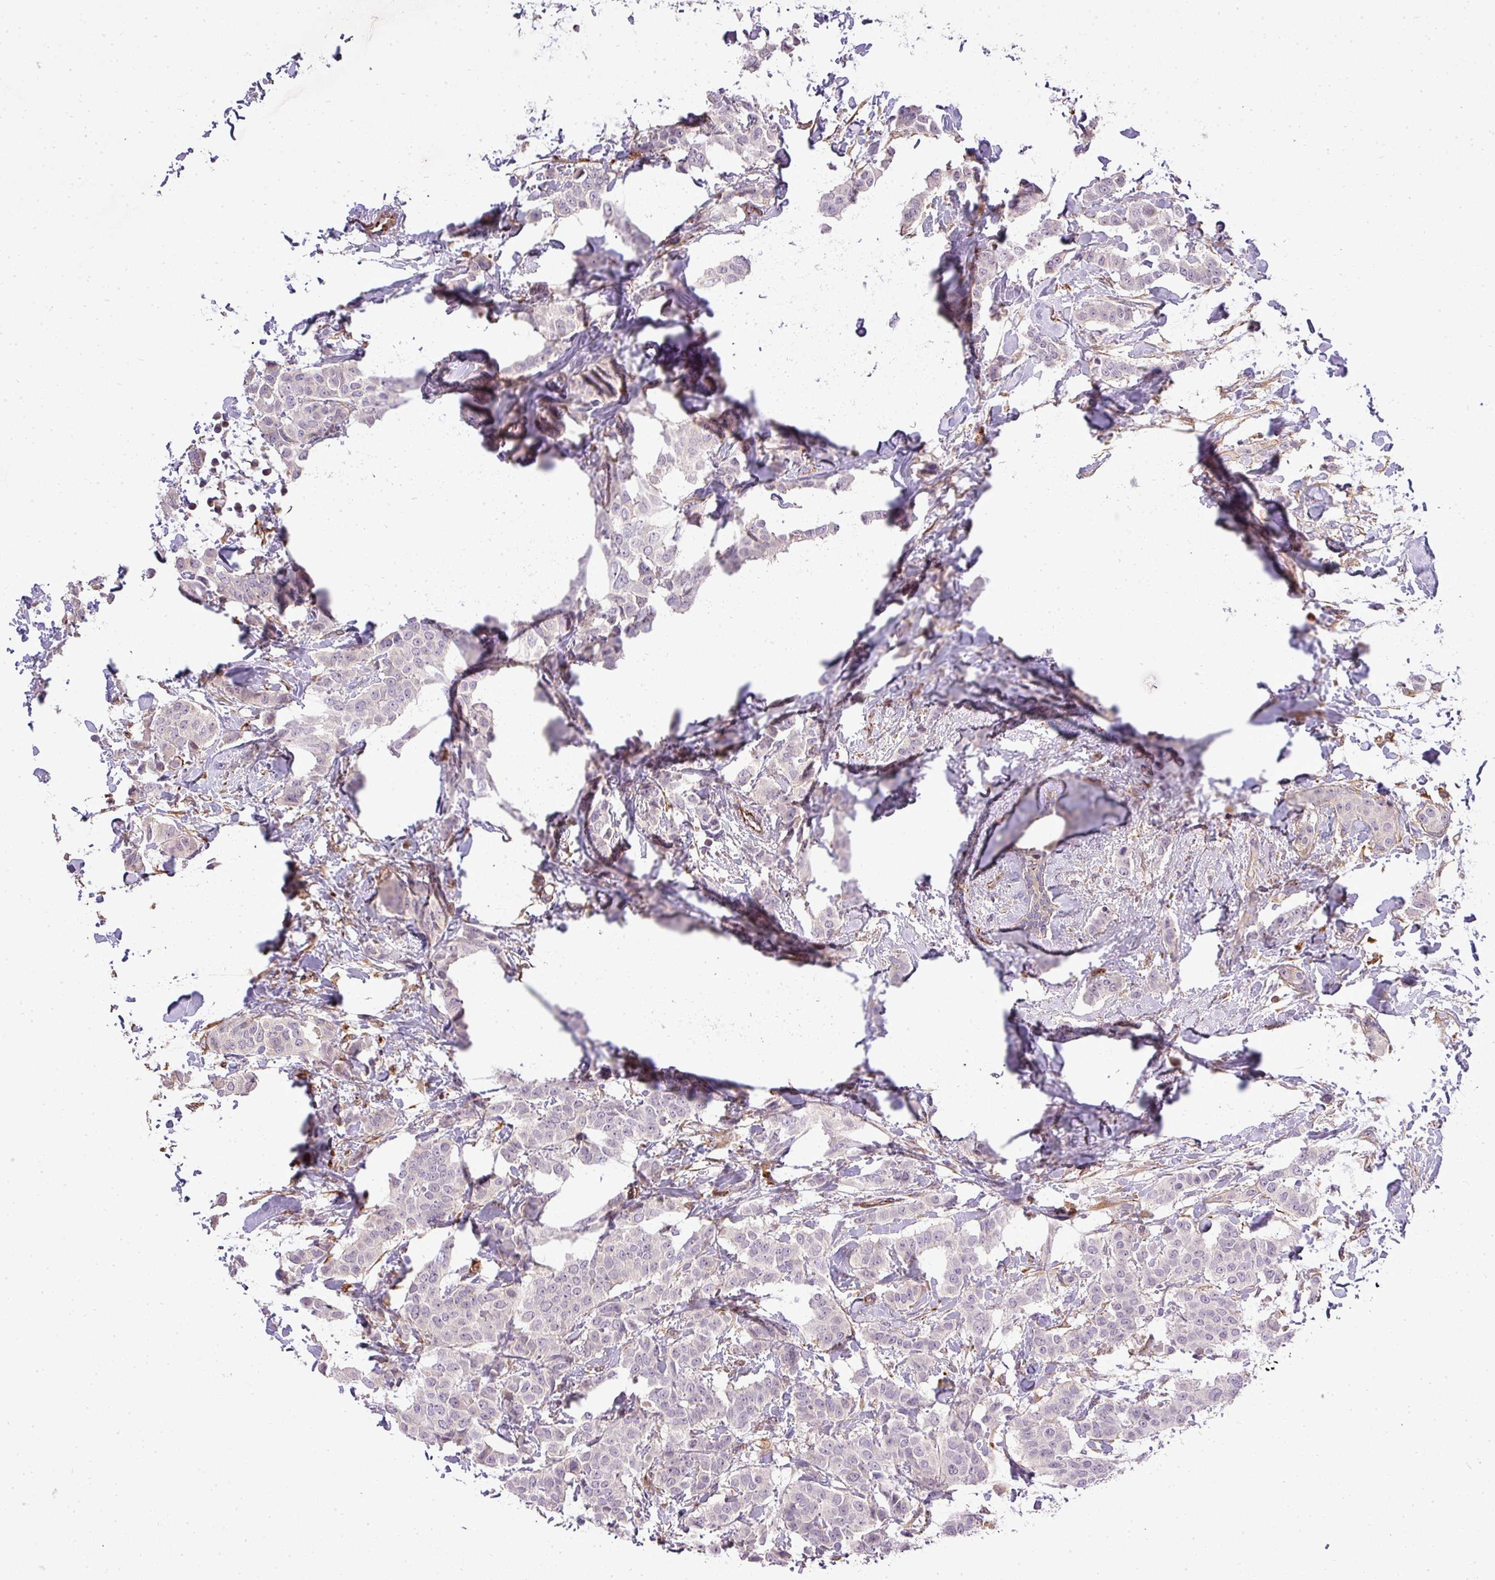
{"staining": {"intensity": "negative", "quantity": "none", "location": "none"}, "tissue": "breast cancer", "cell_type": "Tumor cells", "image_type": "cancer", "snomed": [{"axis": "morphology", "description": "Duct carcinoma"}, {"axis": "topography", "description": "Breast"}], "caption": "DAB (3,3'-diaminobenzidine) immunohistochemical staining of human breast cancer (infiltrating ductal carcinoma) displays no significant staining in tumor cells. (Brightfield microscopy of DAB immunohistochemistry at high magnification).", "gene": "PDRG1", "patient": {"sex": "female", "age": 40}}